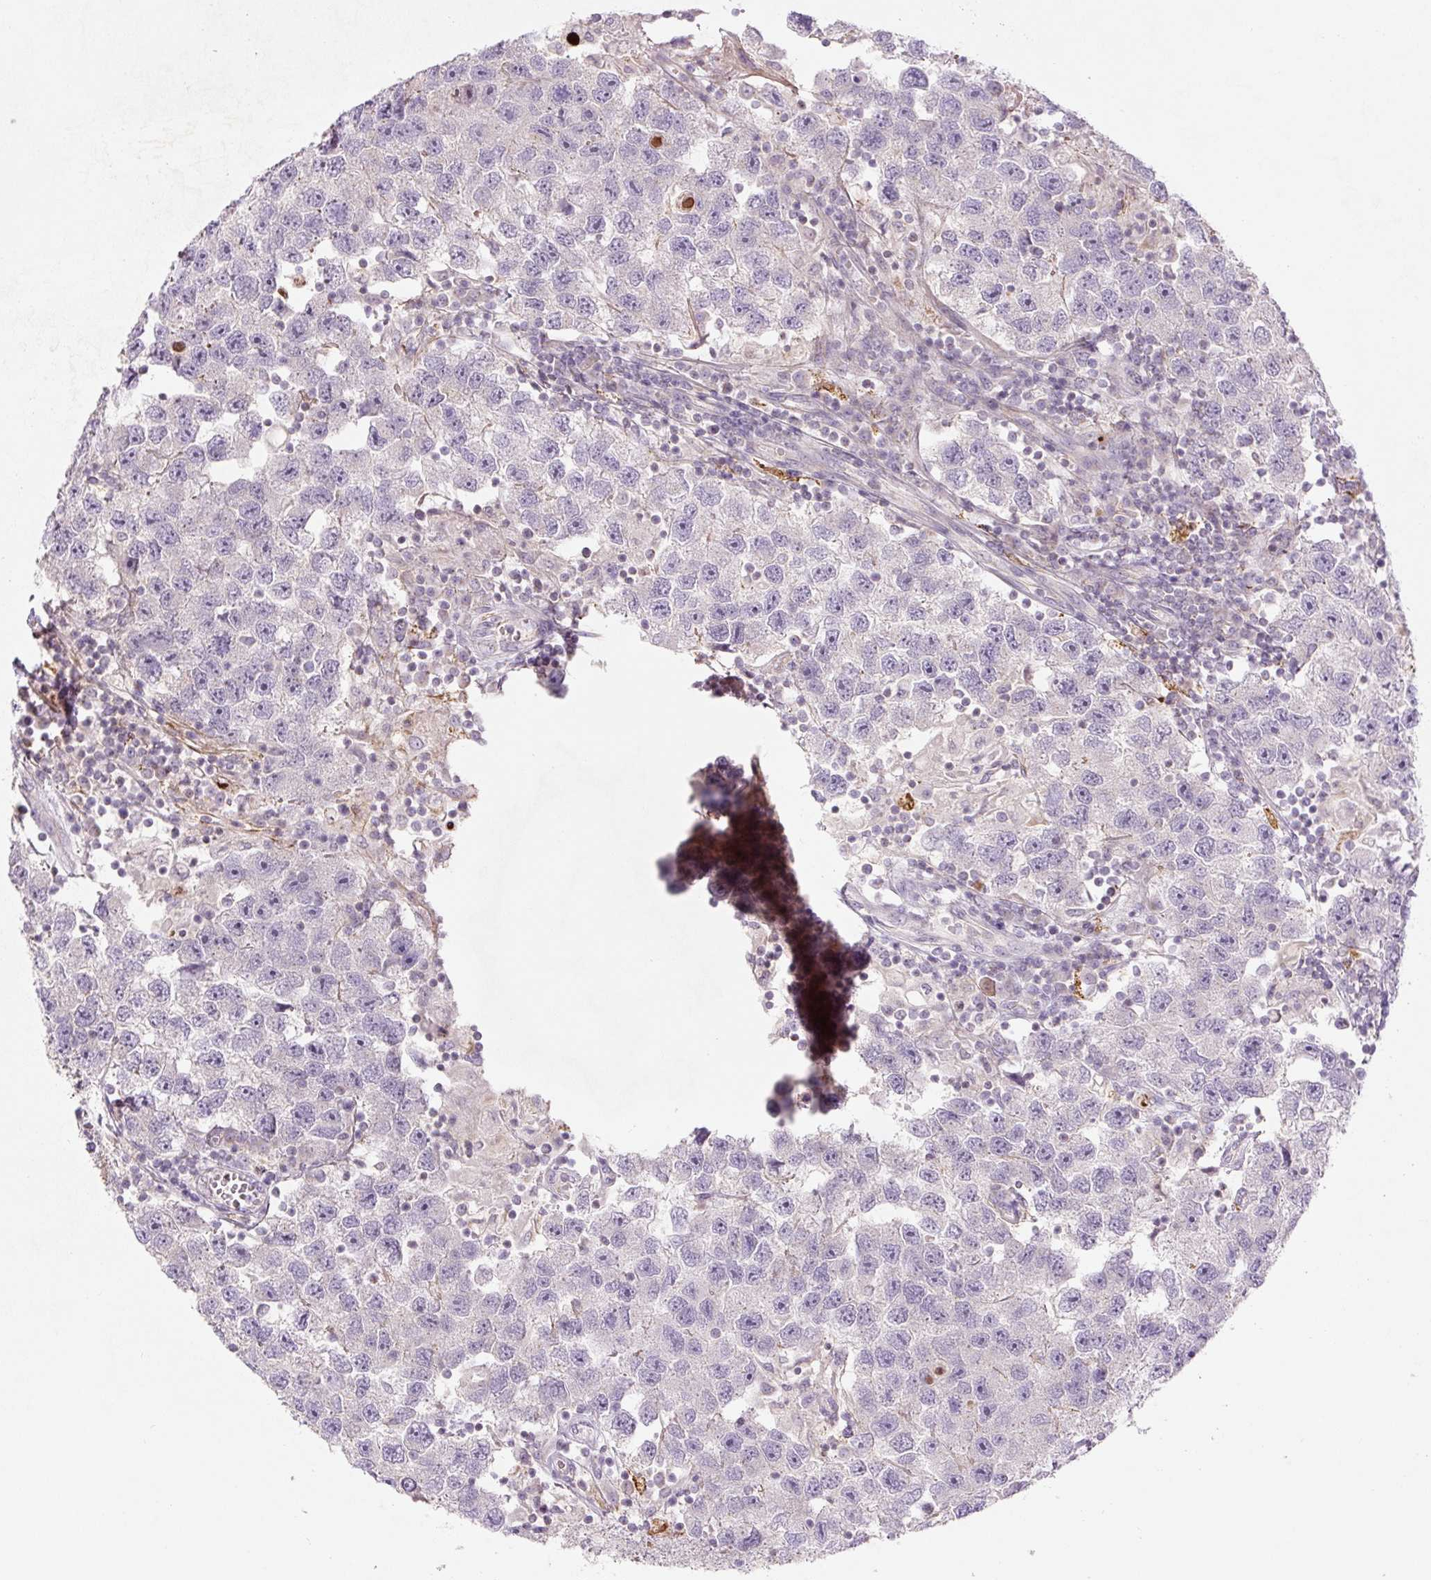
{"staining": {"intensity": "negative", "quantity": "none", "location": "none"}, "tissue": "testis cancer", "cell_type": "Tumor cells", "image_type": "cancer", "snomed": [{"axis": "morphology", "description": "Seminoma, NOS"}, {"axis": "topography", "description": "Testis"}], "caption": "Testis seminoma stained for a protein using IHC reveals no expression tumor cells.", "gene": "CCNI2", "patient": {"sex": "male", "age": 26}}